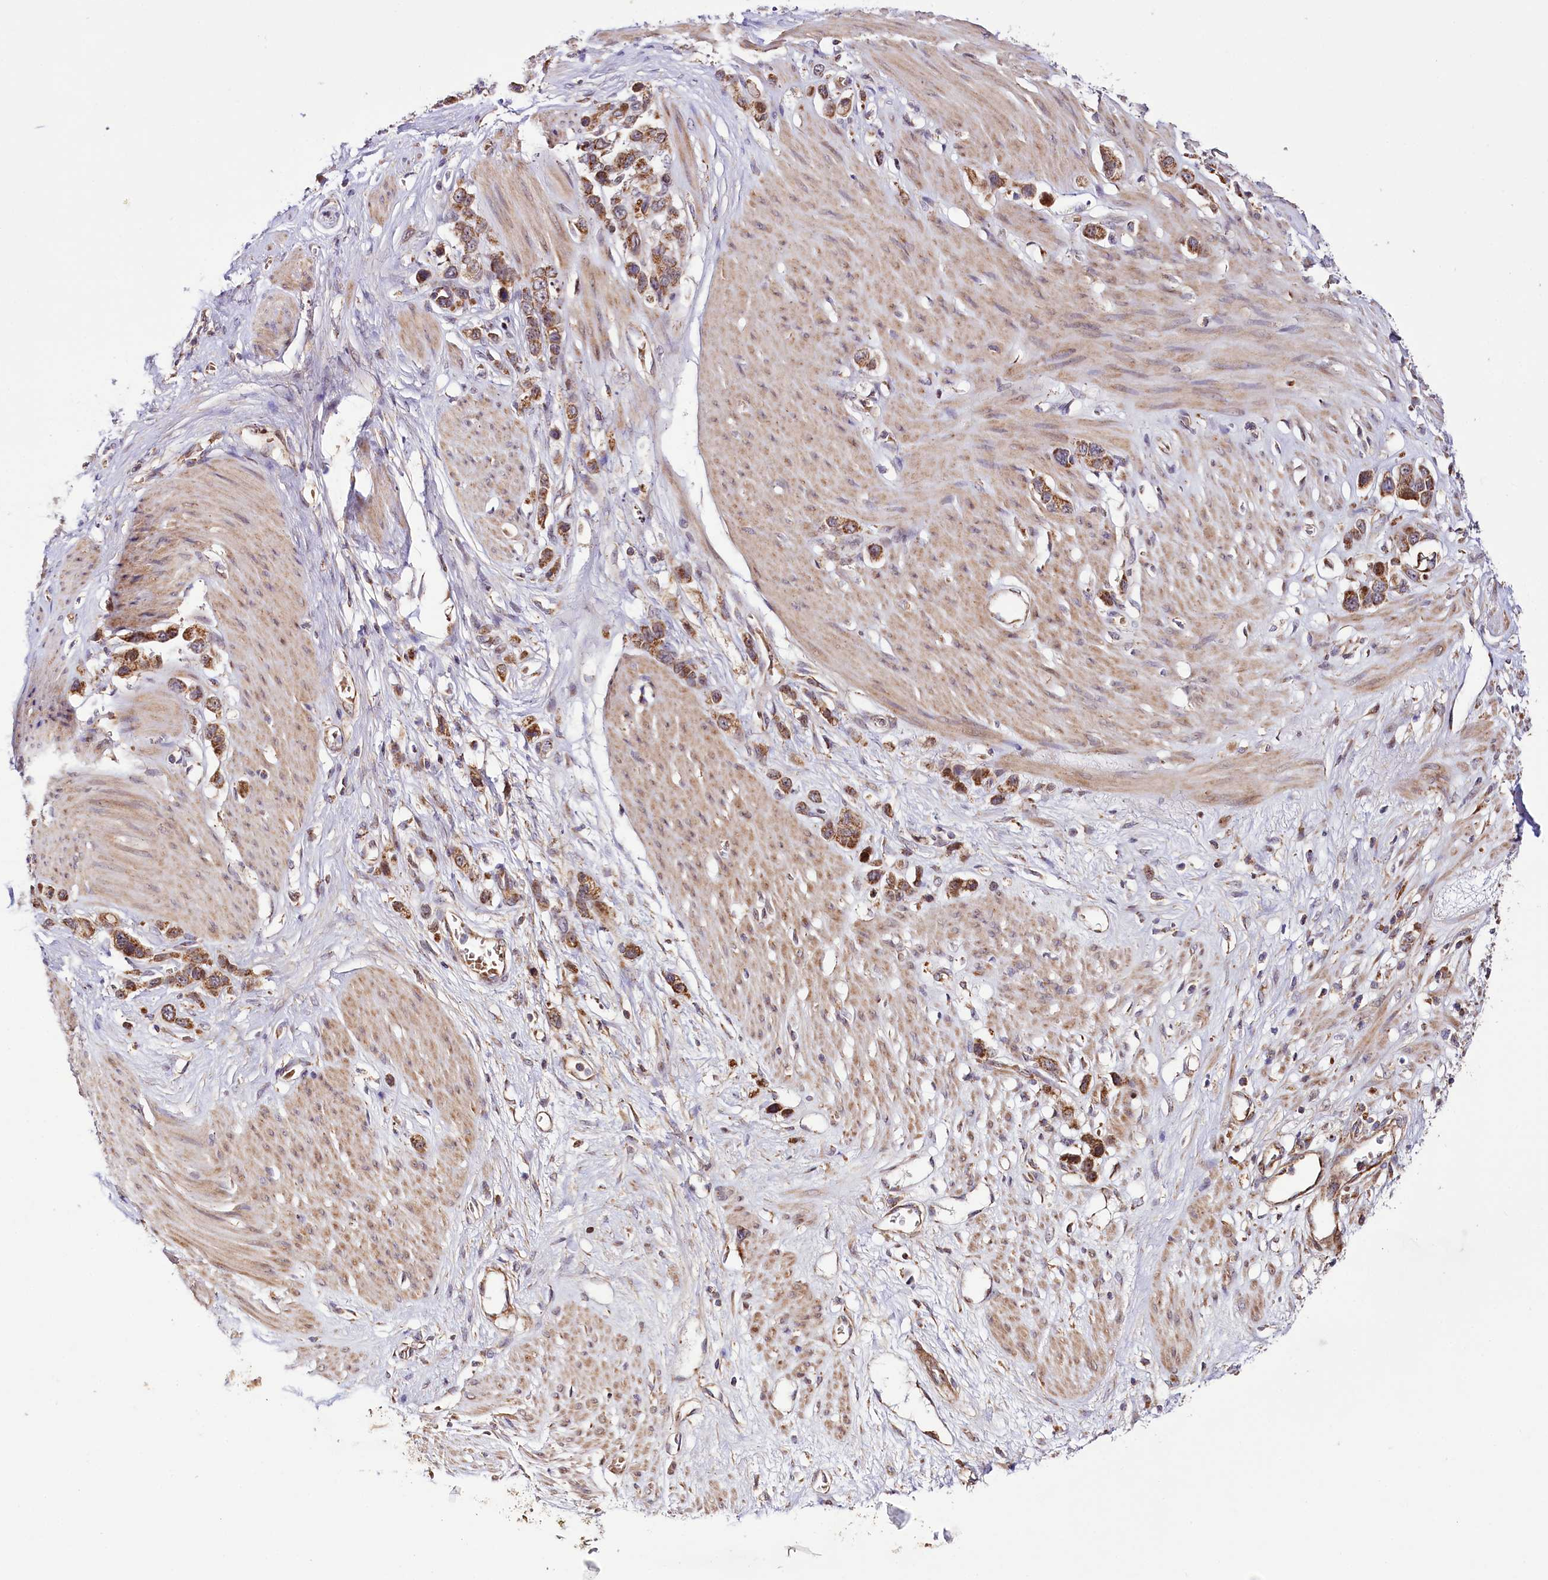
{"staining": {"intensity": "moderate", "quantity": ">75%", "location": "cytoplasmic/membranous"}, "tissue": "stomach cancer", "cell_type": "Tumor cells", "image_type": "cancer", "snomed": [{"axis": "morphology", "description": "Adenocarcinoma, NOS"}, {"axis": "morphology", "description": "Adenocarcinoma, High grade"}, {"axis": "topography", "description": "Stomach, upper"}, {"axis": "topography", "description": "Stomach, lower"}], "caption": "A medium amount of moderate cytoplasmic/membranous staining is present in approximately >75% of tumor cells in adenocarcinoma (high-grade) (stomach) tissue. (brown staining indicates protein expression, while blue staining denotes nuclei).", "gene": "ST7", "patient": {"sex": "female", "age": 65}}